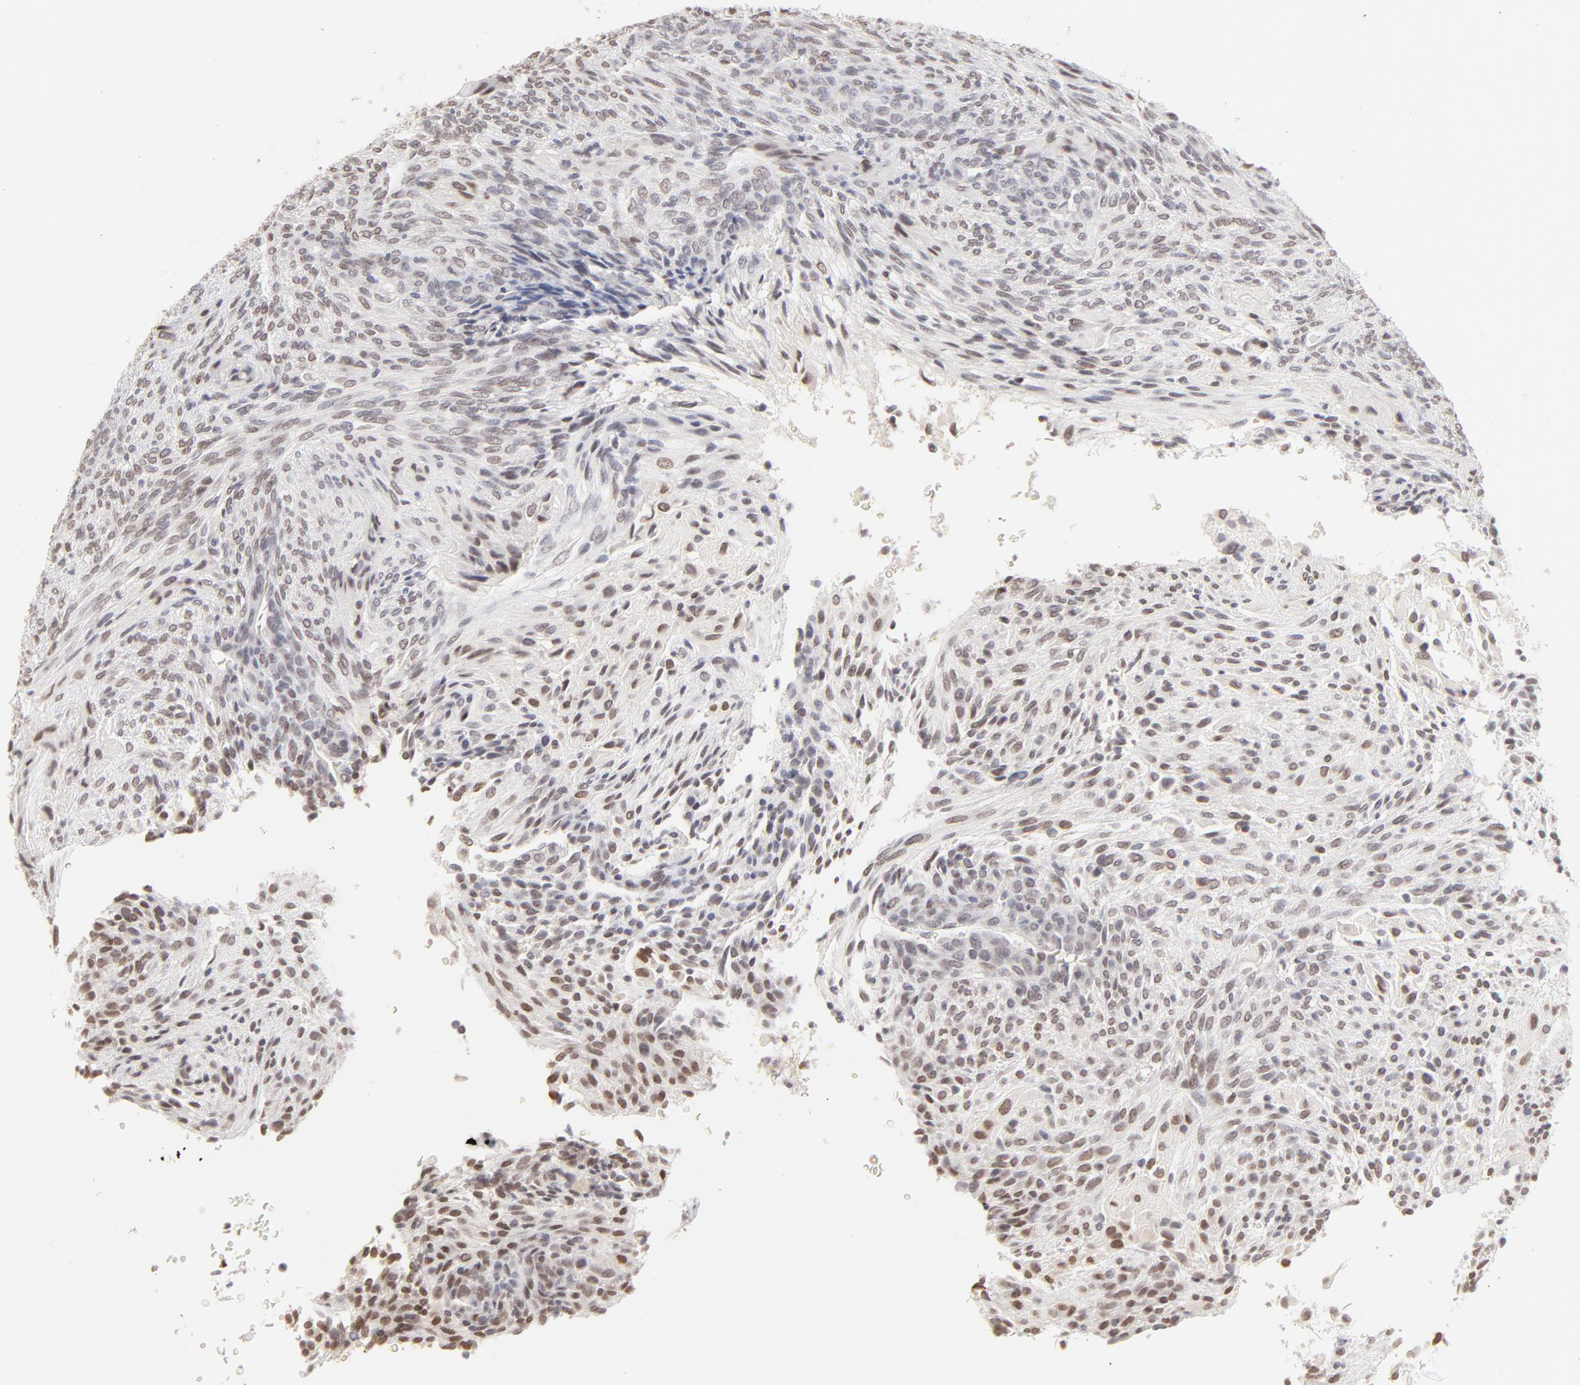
{"staining": {"intensity": "moderate", "quantity": "25%-75%", "location": "nuclear"}, "tissue": "glioma", "cell_type": "Tumor cells", "image_type": "cancer", "snomed": [{"axis": "morphology", "description": "Glioma, malignant, High grade"}, {"axis": "topography", "description": "Cerebral cortex"}], "caption": "High-power microscopy captured an immunohistochemistry (IHC) photomicrograph of malignant glioma (high-grade), revealing moderate nuclear positivity in approximately 25%-75% of tumor cells.", "gene": "PBX3", "patient": {"sex": "female", "age": 55}}